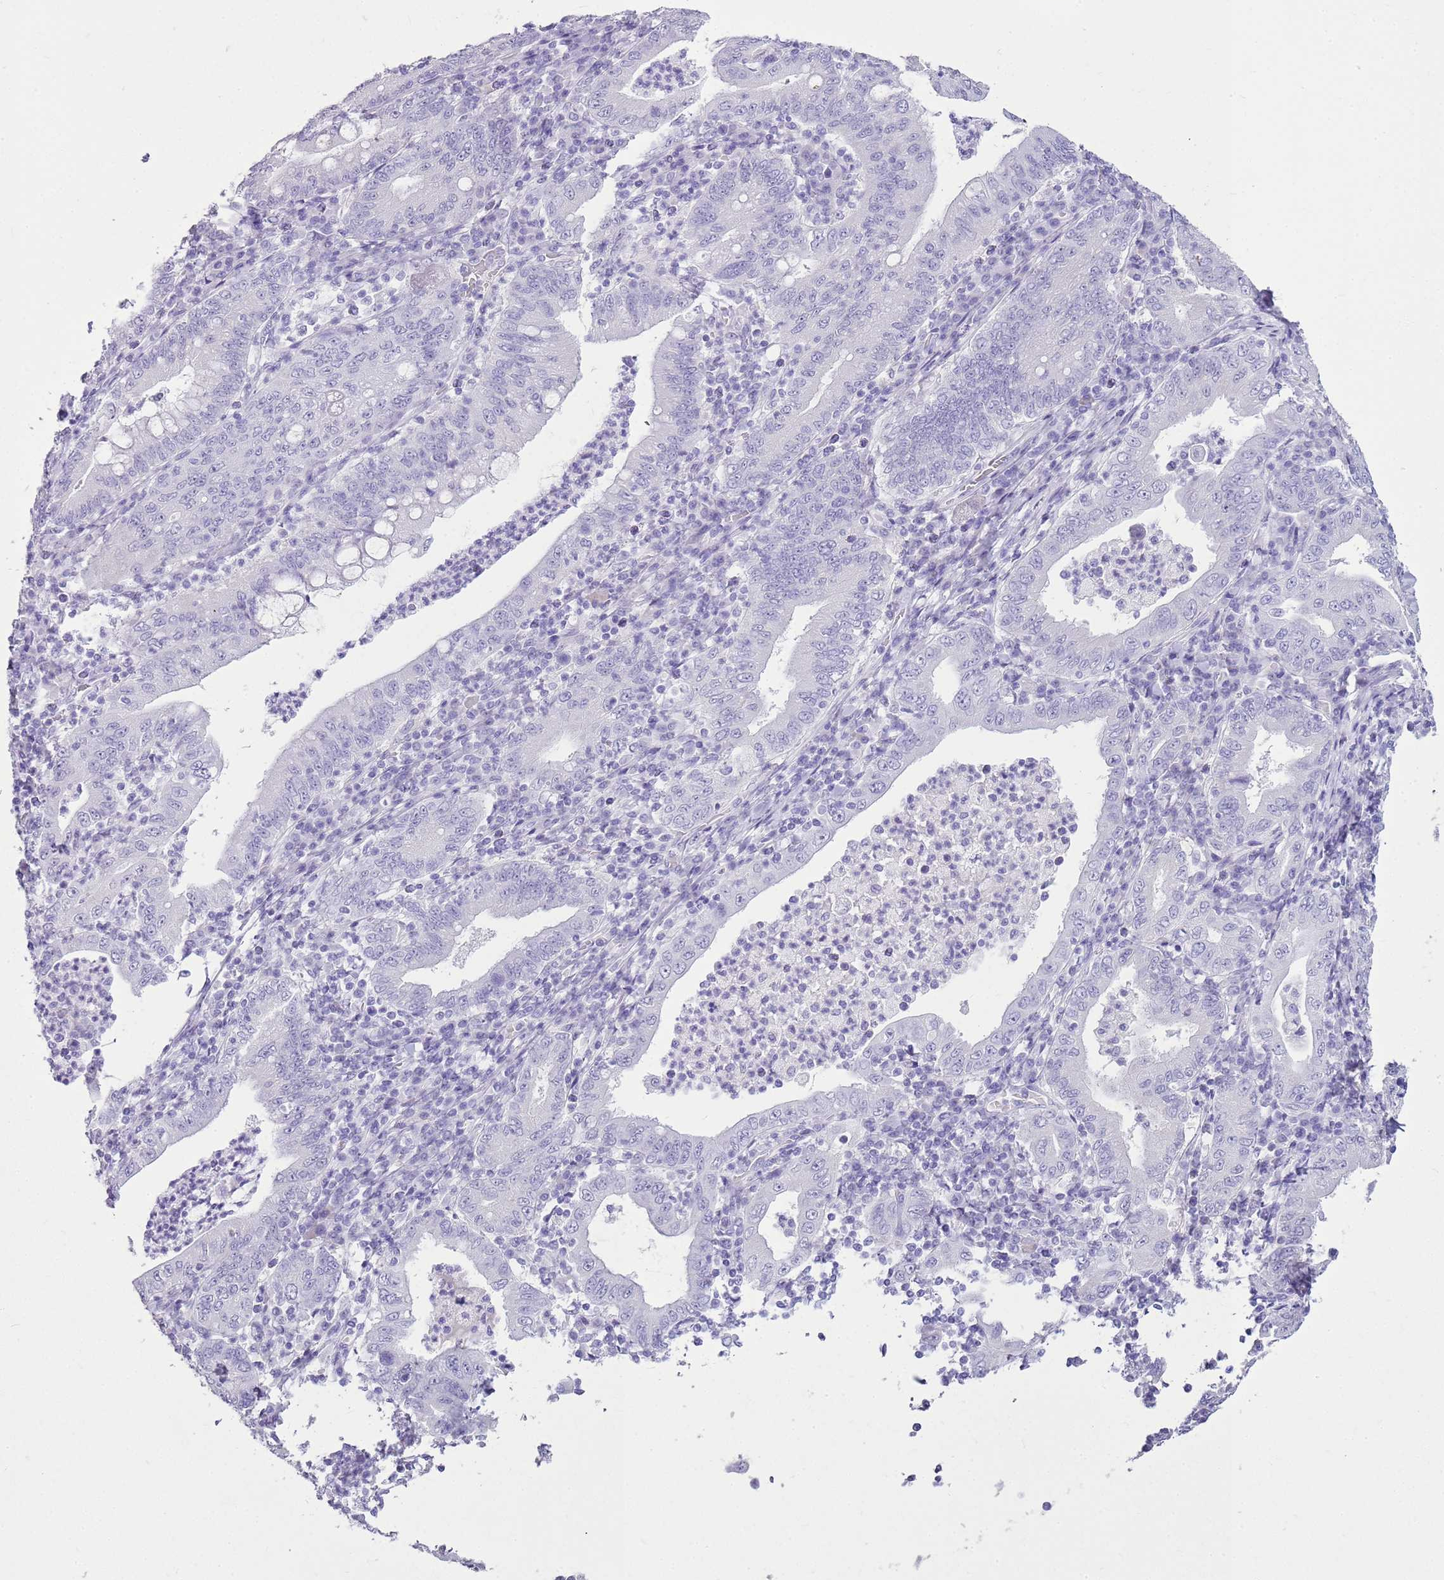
{"staining": {"intensity": "negative", "quantity": "none", "location": "none"}, "tissue": "stomach cancer", "cell_type": "Tumor cells", "image_type": "cancer", "snomed": [{"axis": "morphology", "description": "Normal tissue, NOS"}, {"axis": "morphology", "description": "Adenocarcinoma, NOS"}, {"axis": "topography", "description": "Esophagus"}, {"axis": "topography", "description": "Stomach, upper"}, {"axis": "topography", "description": "Peripheral nerve tissue"}], "caption": "Stomach cancer (adenocarcinoma) was stained to show a protein in brown. There is no significant staining in tumor cells.", "gene": "CA8", "patient": {"sex": "male", "age": 62}}